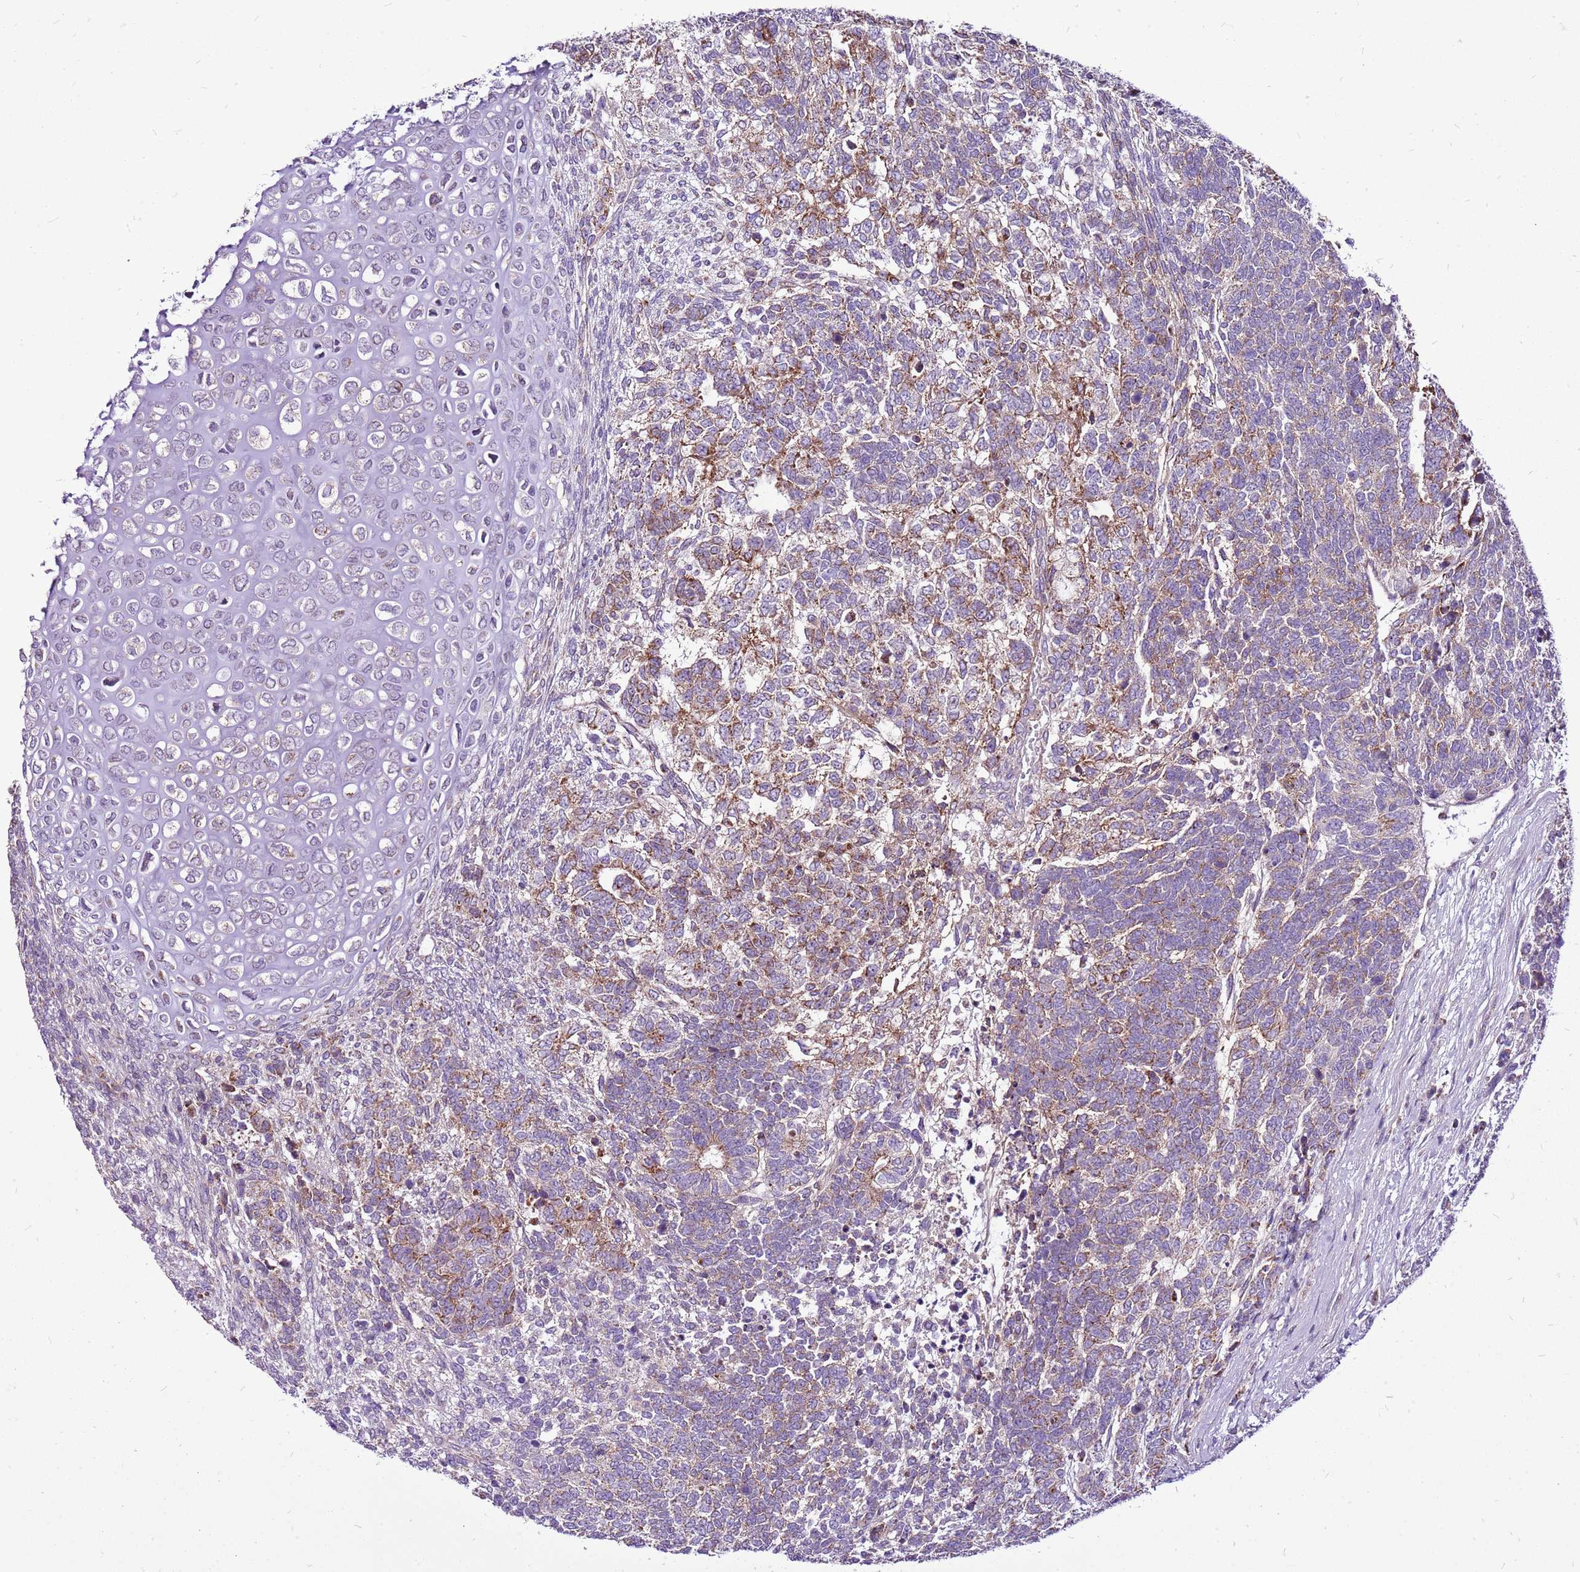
{"staining": {"intensity": "moderate", "quantity": ">75%", "location": "cytoplasmic/membranous"}, "tissue": "testis cancer", "cell_type": "Tumor cells", "image_type": "cancer", "snomed": [{"axis": "morphology", "description": "Carcinoma, Embryonal, NOS"}, {"axis": "topography", "description": "Testis"}], "caption": "The immunohistochemical stain highlights moderate cytoplasmic/membranous staining in tumor cells of testis cancer (embryonal carcinoma) tissue. Immunohistochemistry stains the protein of interest in brown and the nuclei are stained blue.", "gene": "GCDH", "patient": {"sex": "male", "age": 23}}